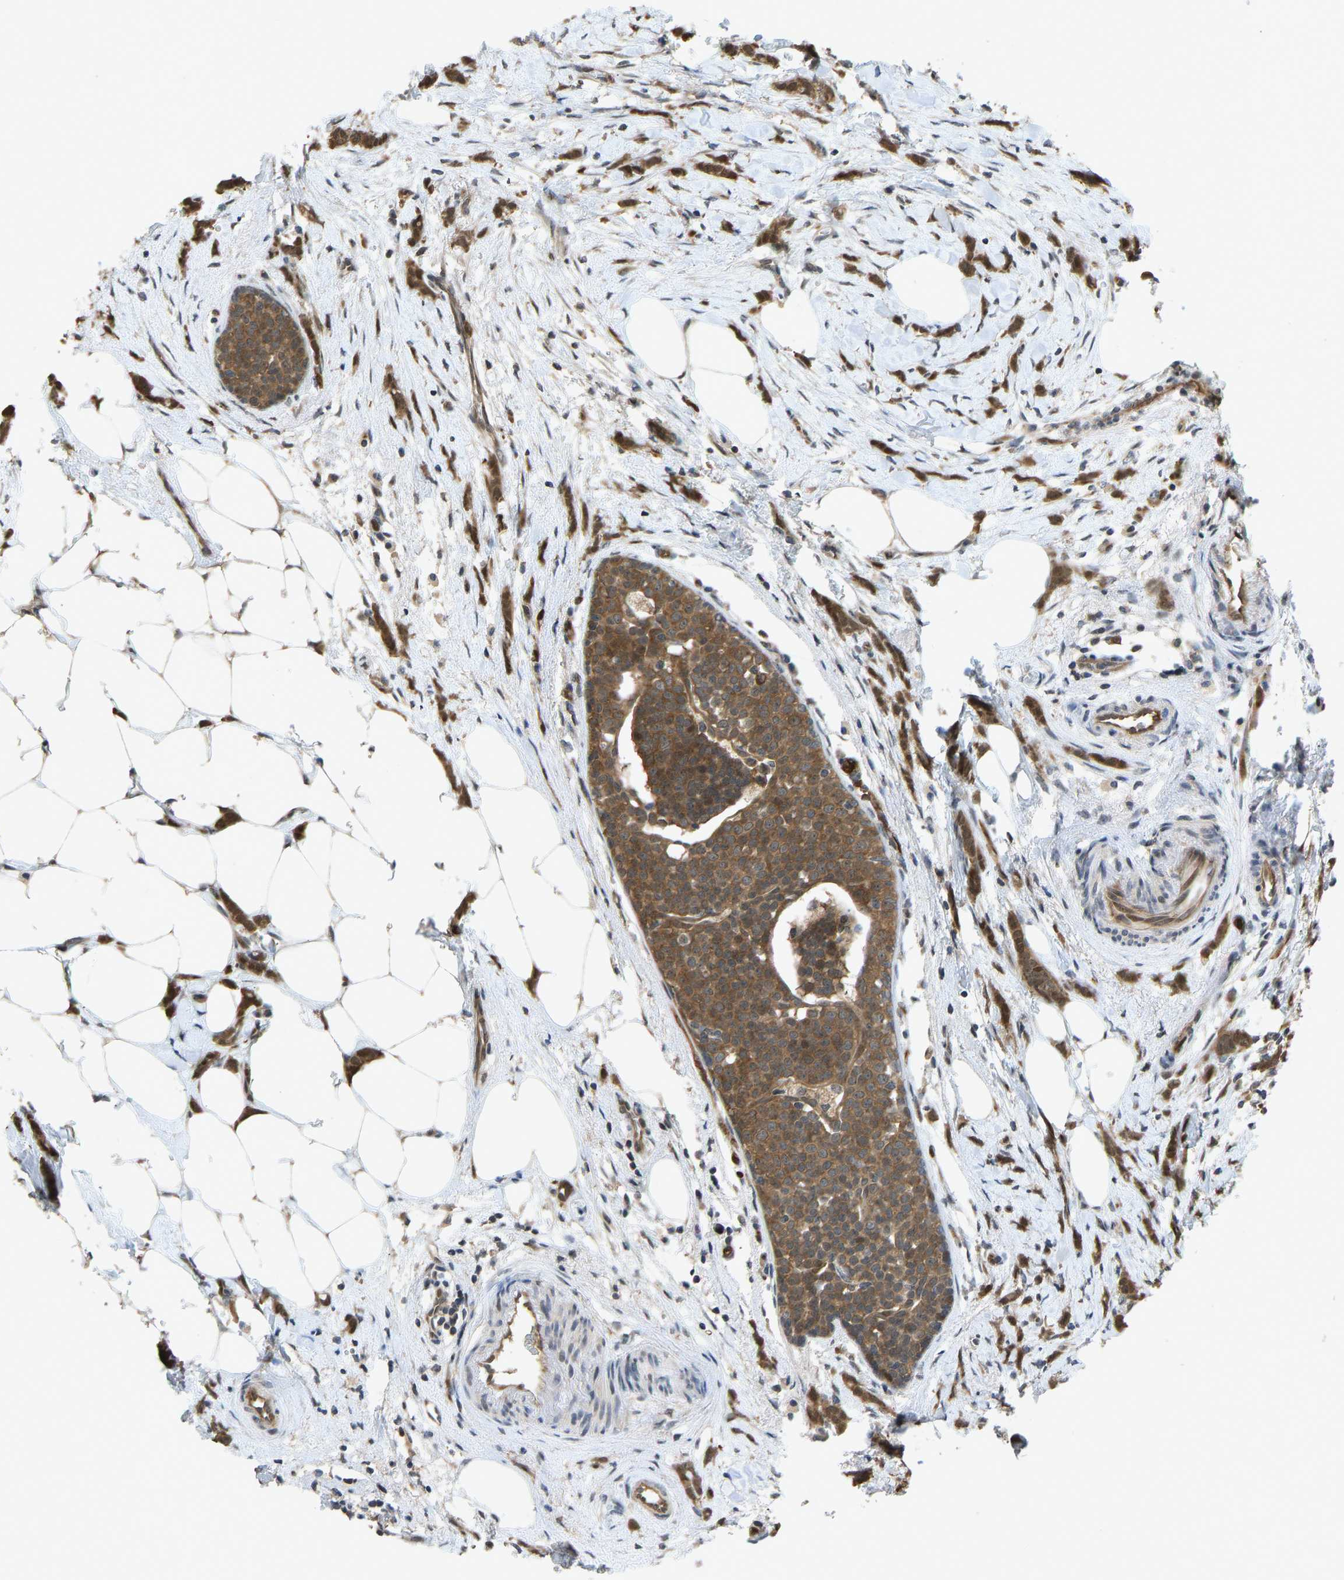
{"staining": {"intensity": "moderate", "quantity": ">75%", "location": "cytoplasmic/membranous,nuclear"}, "tissue": "breast cancer", "cell_type": "Tumor cells", "image_type": "cancer", "snomed": [{"axis": "morphology", "description": "Lobular carcinoma, in situ"}, {"axis": "morphology", "description": "Lobular carcinoma"}, {"axis": "topography", "description": "Breast"}], "caption": "An image showing moderate cytoplasmic/membranous and nuclear expression in approximately >75% of tumor cells in lobular carcinoma in situ (breast), as visualized by brown immunohistochemical staining.", "gene": "CCT8", "patient": {"sex": "female", "age": 41}}